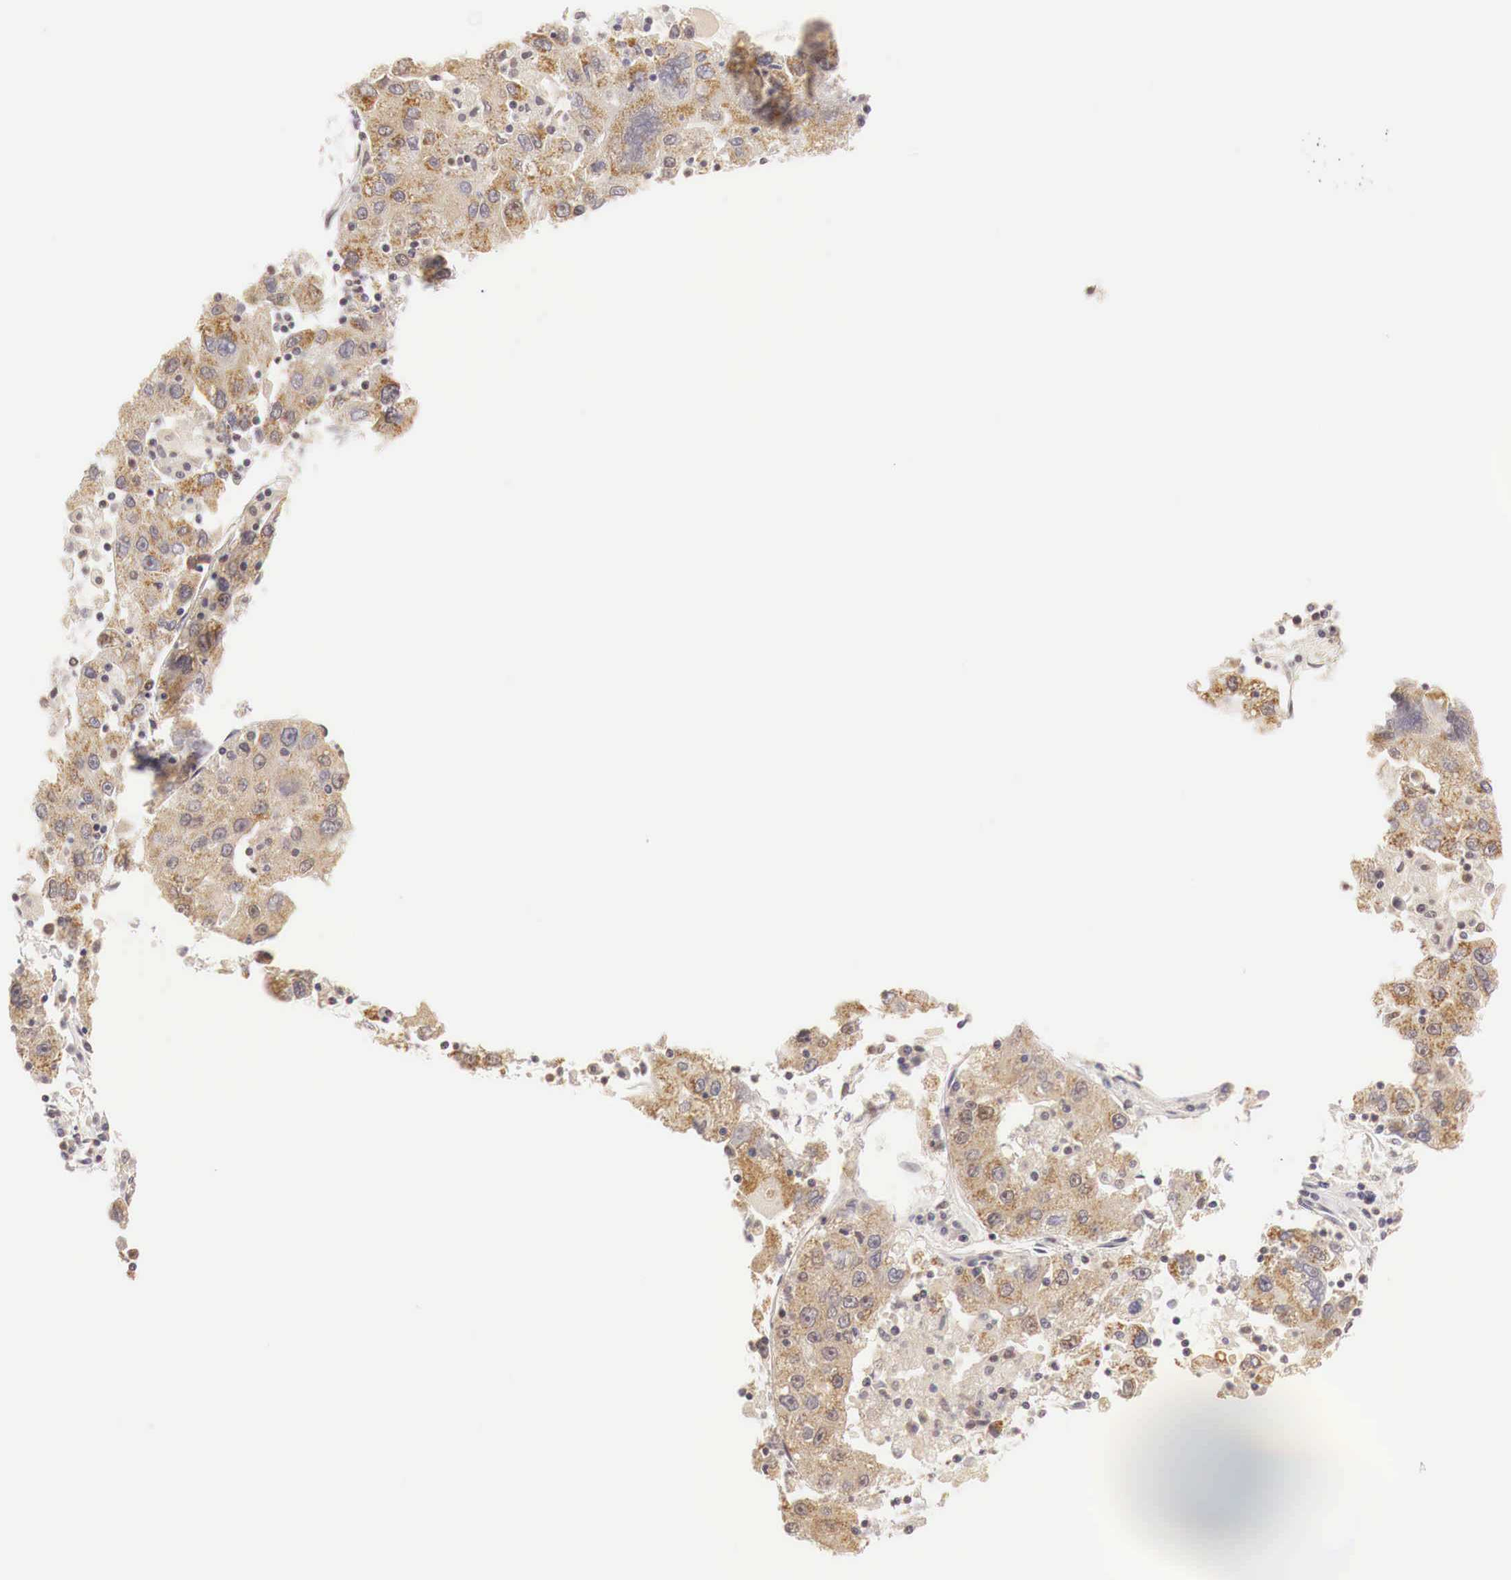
{"staining": {"intensity": "moderate", "quantity": ">75%", "location": "cytoplasmic/membranous,nuclear"}, "tissue": "liver cancer", "cell_type": "Tumor cells", "image_type": "cancer", "snomed": [{"axis": "morphology", "description": "Carcinoma, Hepatocellular, NOS"}, {"axis": "topography", "description": "Liver"}], "caption": "Immunohistochemical staining of hepatocellular carcinoma (liver) reveals medium levels of moderate cytoplasmic/membranous and nuclear protein staining in about >75% of tumor cells.", "gene": "GPKOW", "patient": {"sex": "male", "age": 49}}